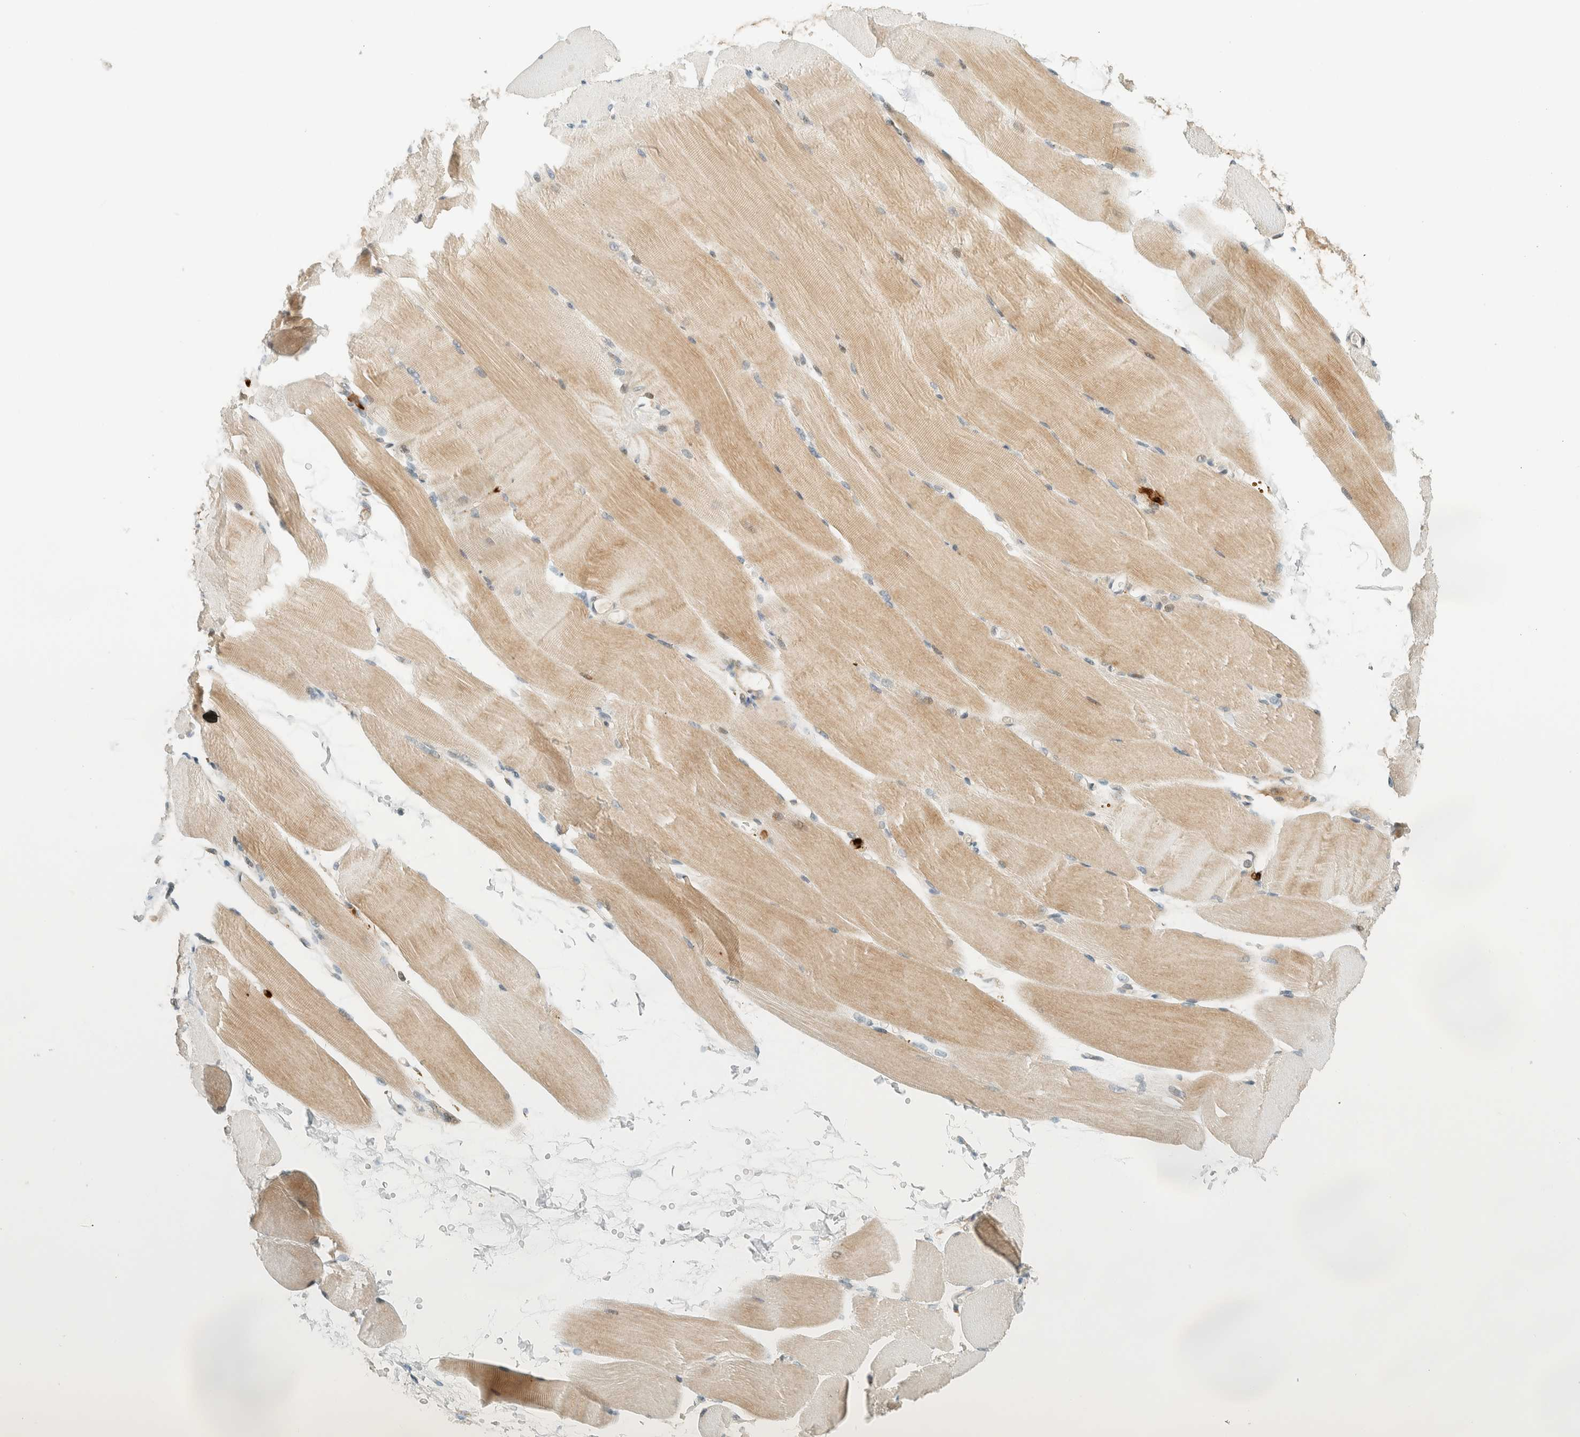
{"staining": {"intensity": "weak", "quantity": "25%-75%", "location": "cytoplasmic/membranous"}, "tissue": "skeletal muscle", "cell_type": "Myocytes", "image_type": "normal", "snomed": [{"axis": "morphology", "description": "Normal tissue, NOS"}, {"axis": "topography", "description": "Skeletal muscle"}, {"axis": "topography", "description": "Parathyroid gland"}], "caption": "The immunohistochemical stain shows weak cytoplasmic/membranous staining in myocytes of normal skeletal muscle.", "gene": "CCDC171", "patient": {"sex": "female", "age": 37}}